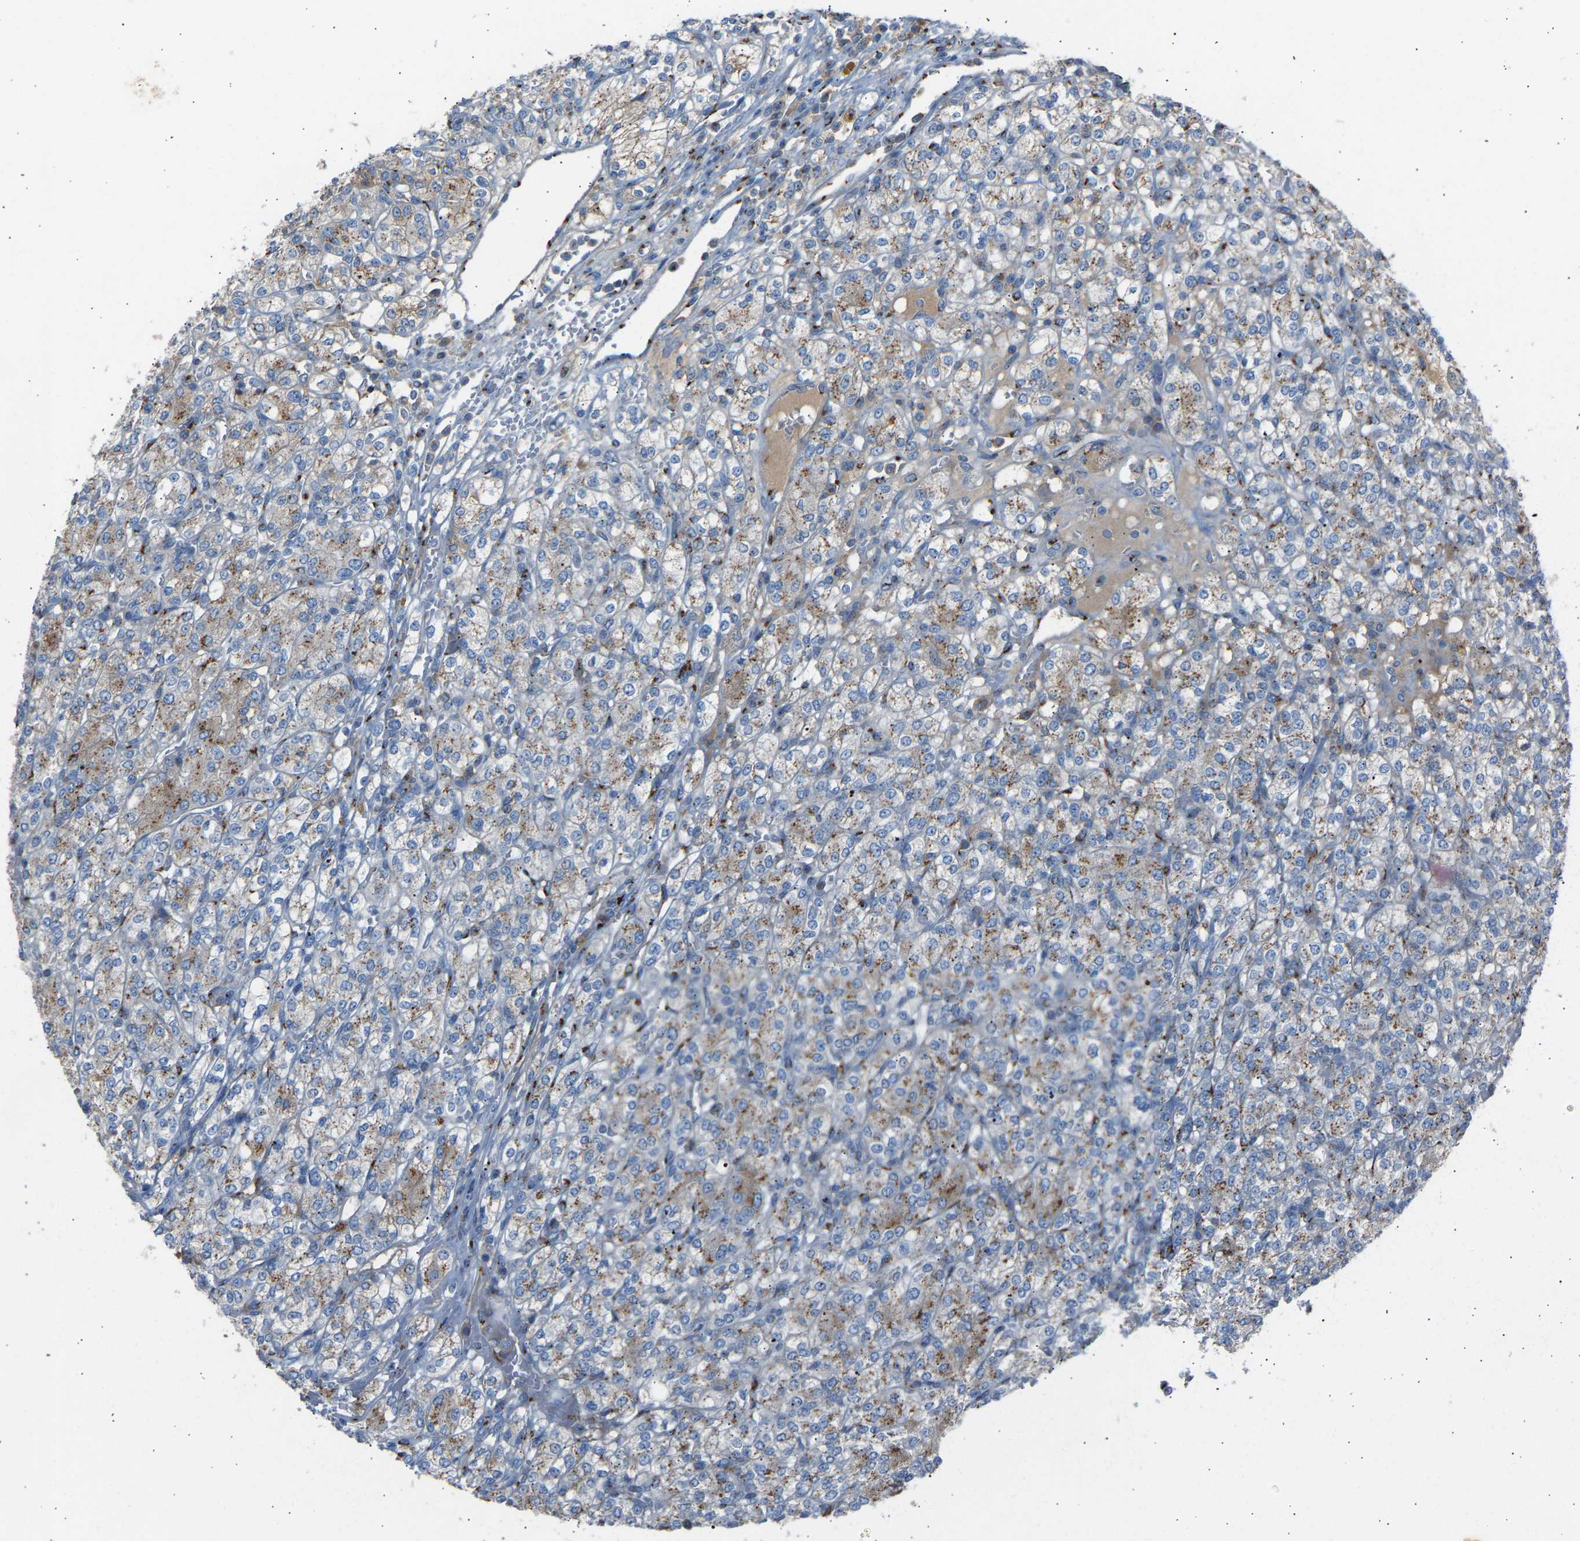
{"staining": {"intensity": "moderate", "quantity": "25%-75%", "location": "cytoplasmic/membranous"}, "tissue": "renal cancer", "cell_type": "Tumor cells", "image_type": "cancer", "snomed": [{"axis": "morphology", "description": "Adenocarcinoma, NOS"}, {"axis": "topography", "description": "Kidney"}], "caption": "Immunohistochemistry of renal cancer exhibits medium levels of moderate cytoplasmic/membranous expression in approximately 25%-75% of tumor cells. Using DAB (brown) and hematoxylin (blue) stains, captured at high magnification using brightfield microscopy.", "gene": "CYREN", "patient": {"sex": "male", "age": 77}}